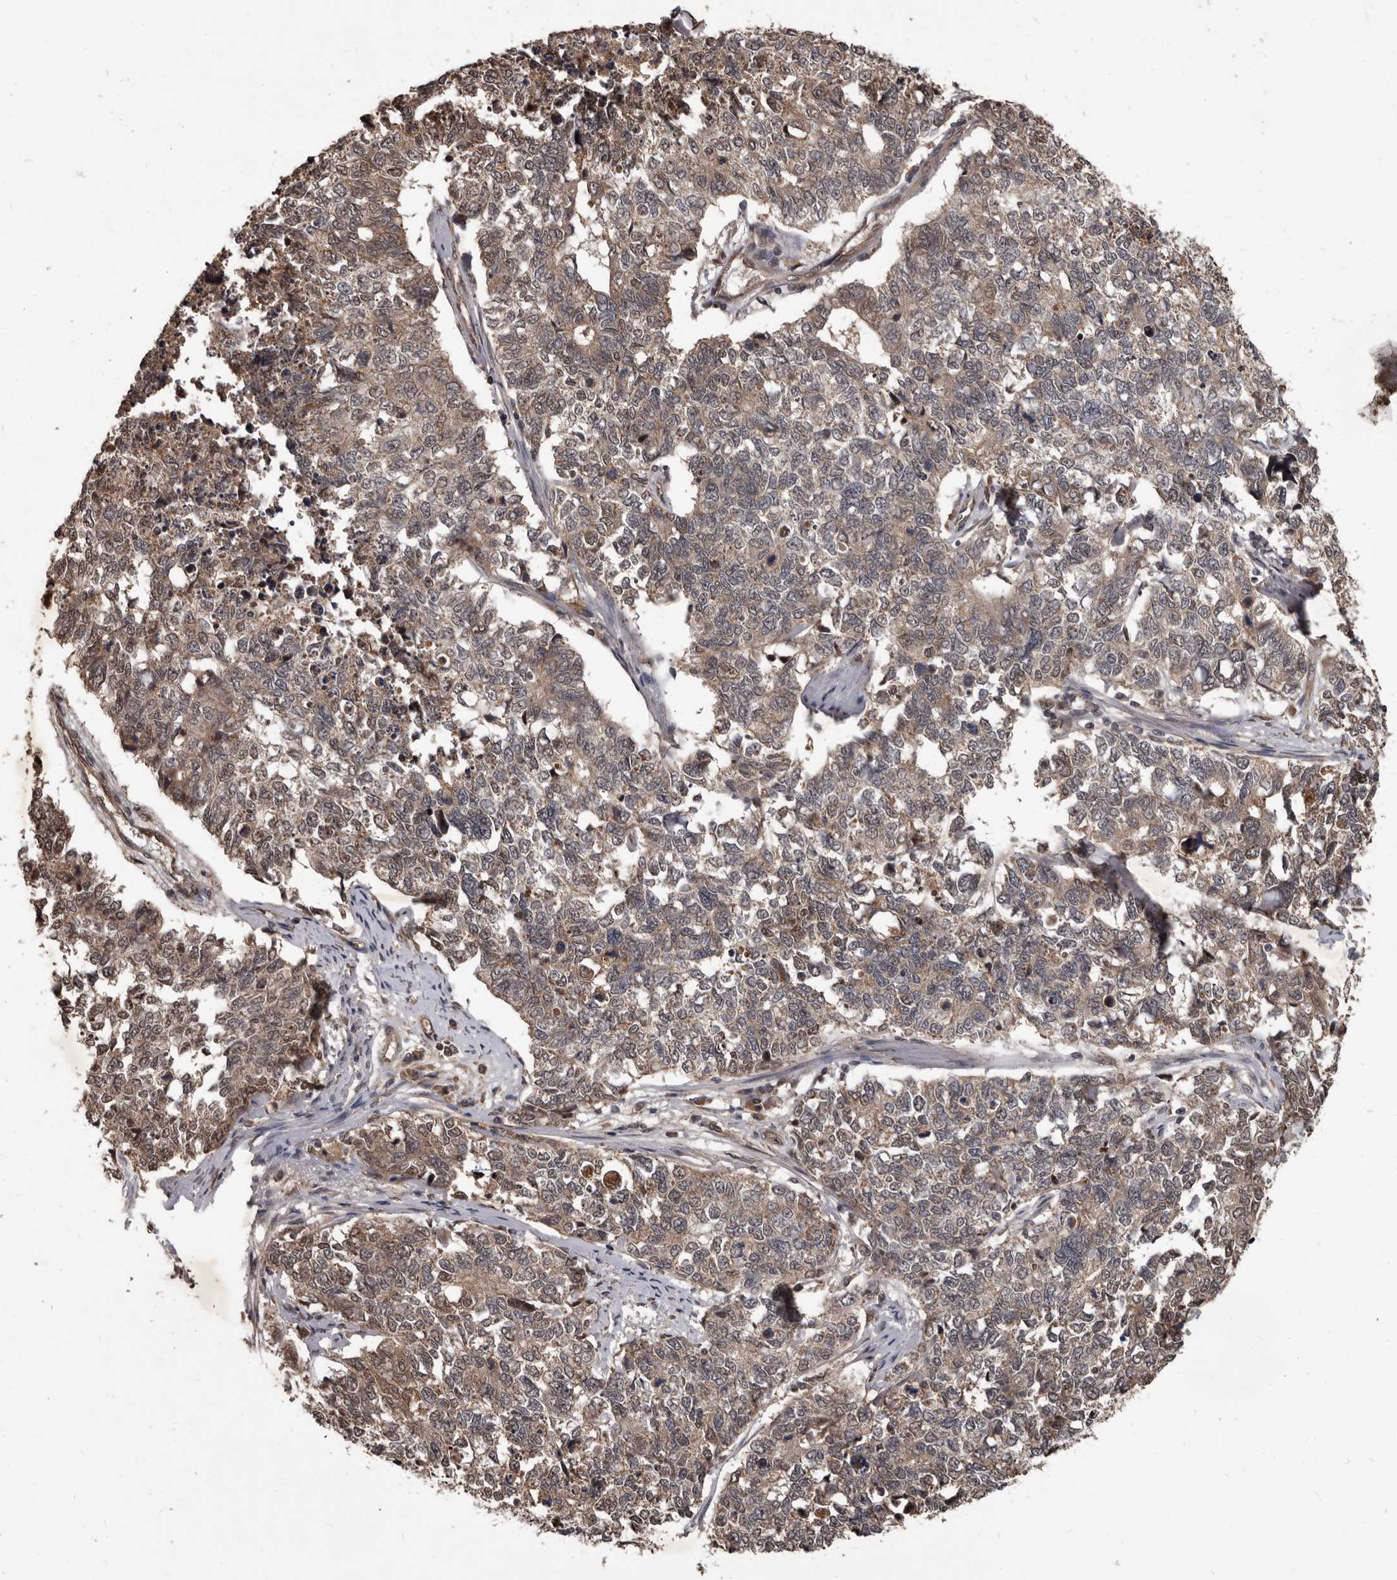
{"staining": {"intensity": "weak", "quantity": "25%-75%", "location": "cytoplasmic/membranous,nuclear"}, "tissue": "cervical cancer", "cell_type": "Tumor cells", "image_type": "cancer", "snomed": [{"axis": "morphology", "description": "Squamous cell carcinoma, NOS"}, {"axis": "topography", "description": "Cervix"}], "caption": "Cervical cancer (squamous cell carcinoma) stained with immunohistochemistry exhibits weak cytoplasmic/membranous and nuclear positivity in about 25%-75% of tumor cells. Nuclei are stained in blue.", "gene": "AHR", "patient": {"sex": "female", "age": 63}}